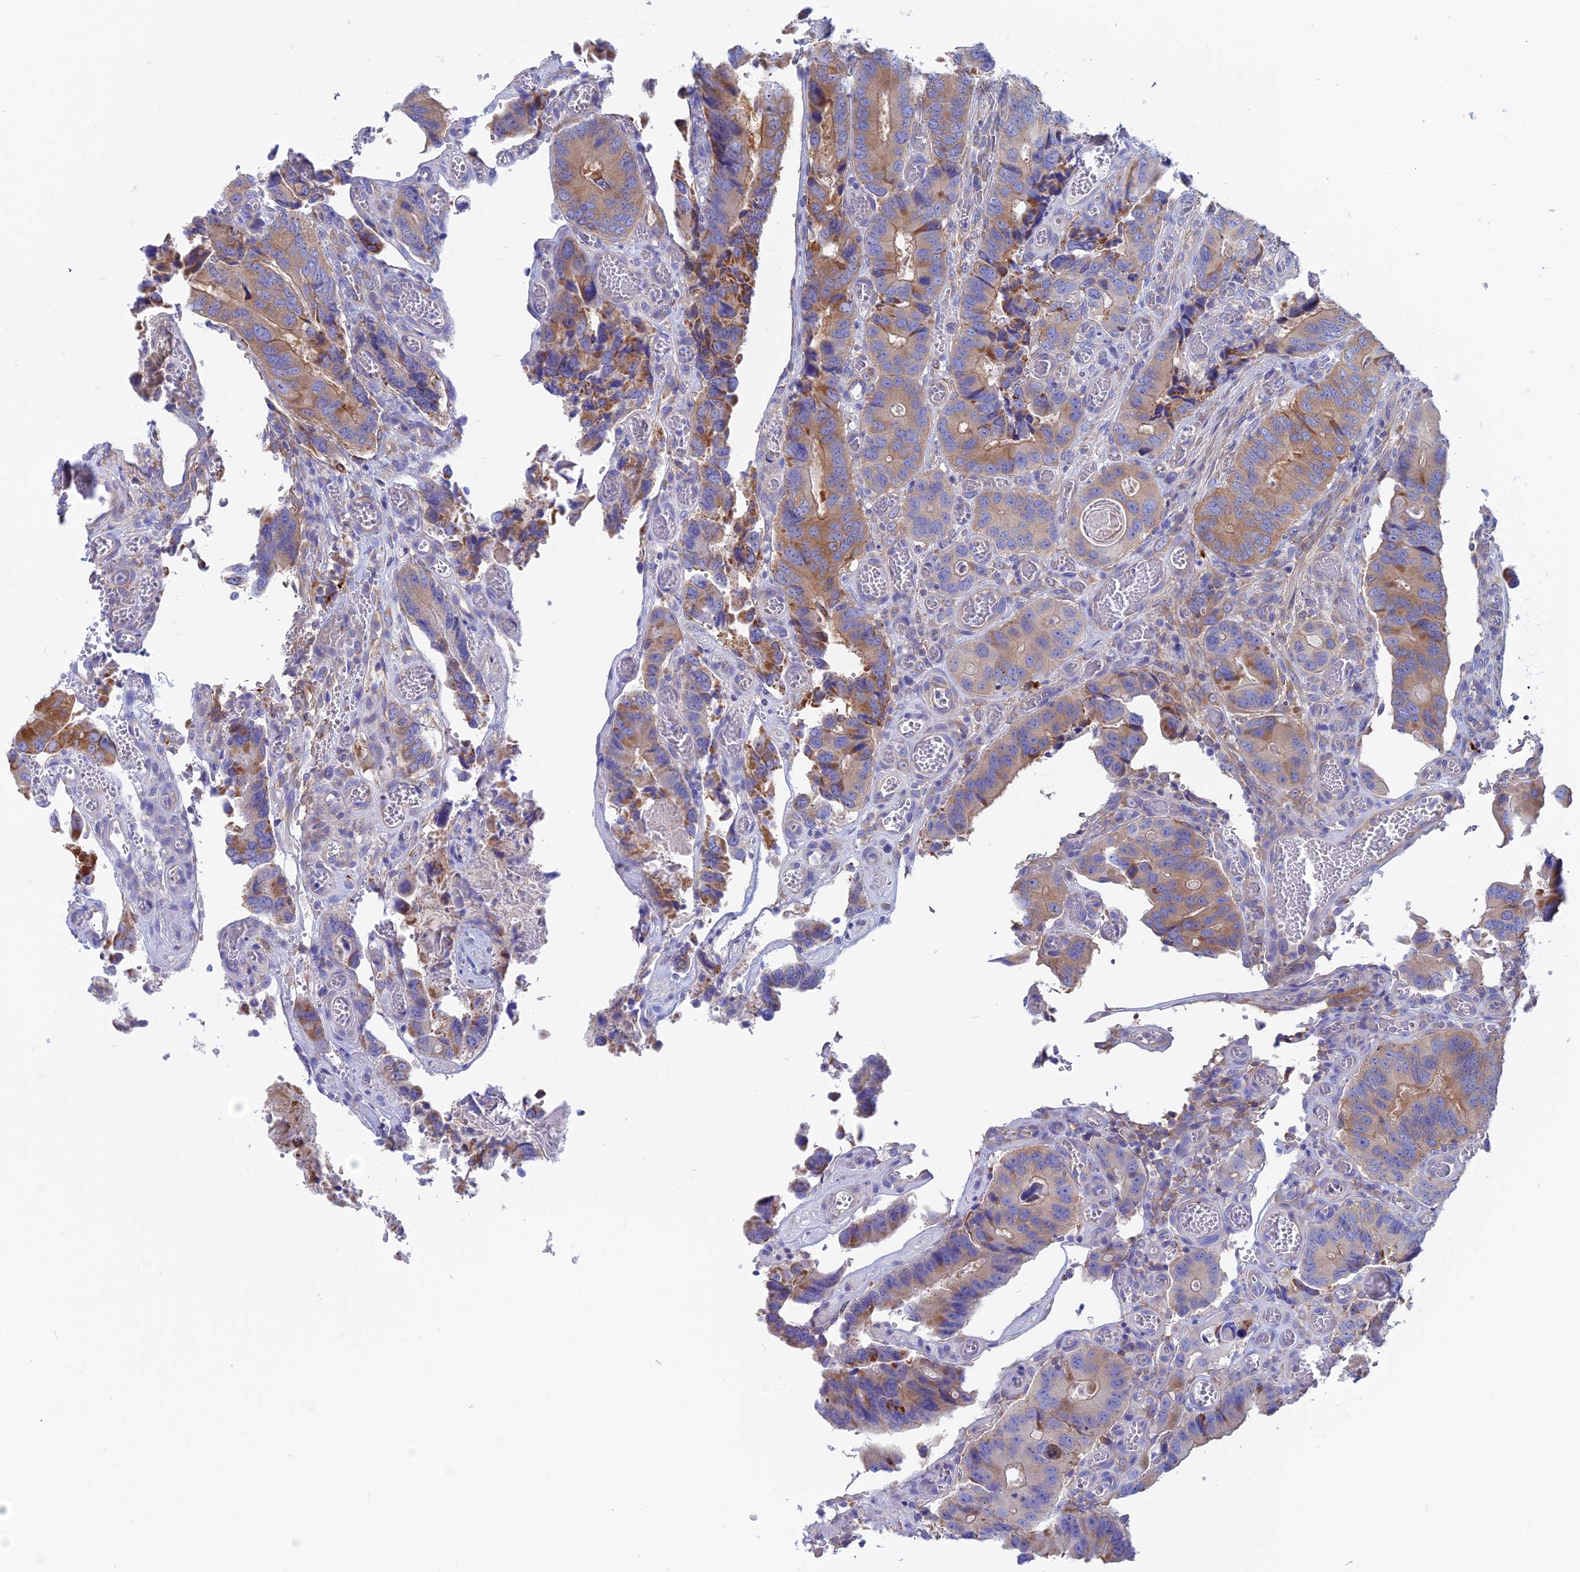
{"staining": {"intensity": "moderate", "quantity": ">75%", "location": "cytoplasmic/membranous"}, "tissue": "colorectal cancer", "cell_type": "Tumor cells", "image_type": "cancer", "snomed": [{"axis": "morphology", "description": "Adenocarcinoma, NOS"}, {"axis": "topography", "description": "Colon"}], "caption": "Brown immunohistochemical staining in human colorectal adenocarcinoma exhibits moderate cytoplasmic/membranous positivity in approximately >75% of tumor cells.", "gene": "LZTFL1", "patient": {"sex": "male", "age": 84}}